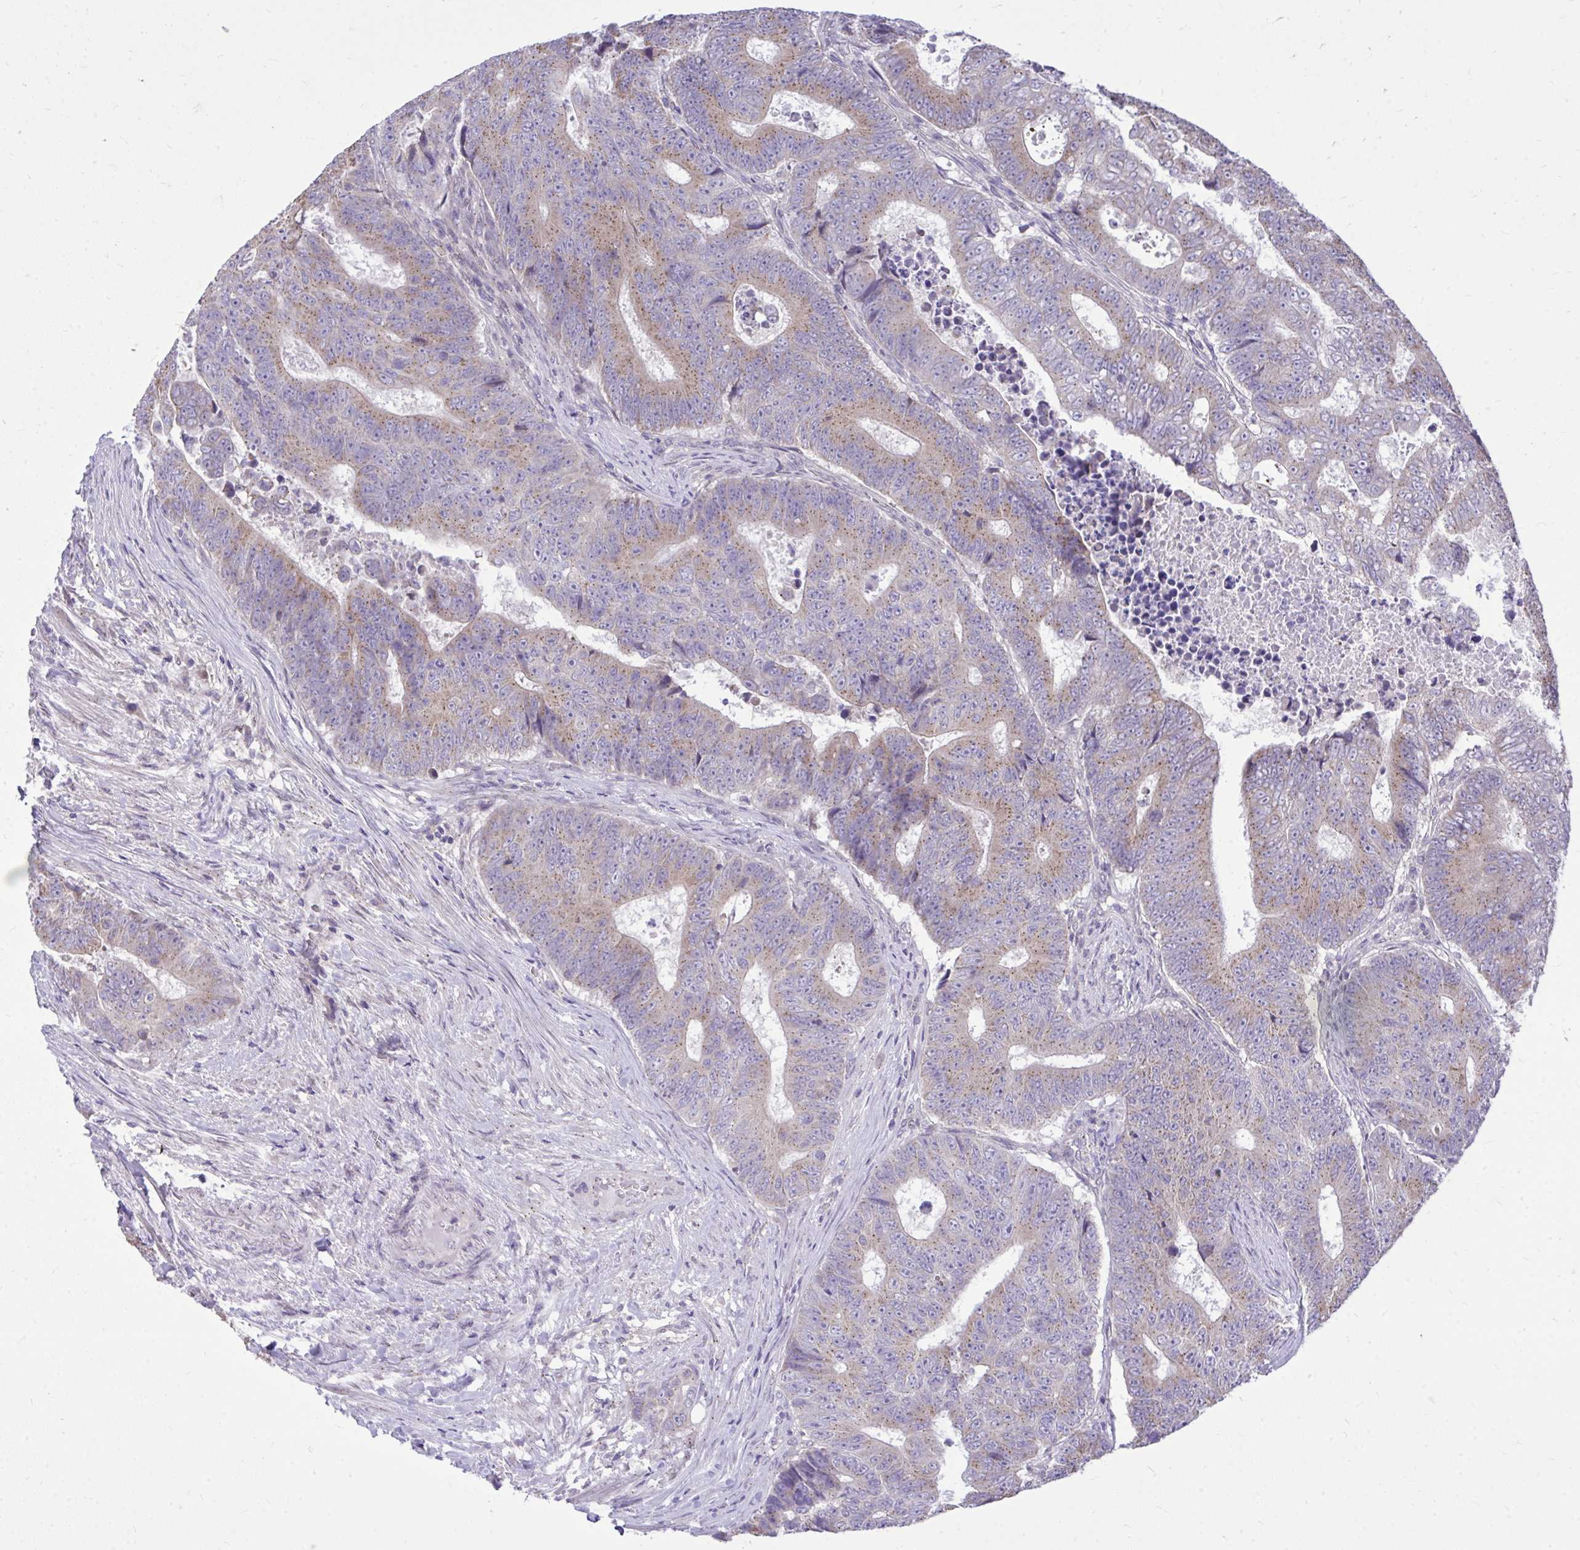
{"staining": {"intensity": "moderate", "quantity": ">75%", "location": "cytoplasmic/membranous"}, "tissue": "colorectal cancer", "cell_type": "Tumor cells", "image_type": "cancer", "snomed": [{"axis": "morphology", "description": "Adenocarcinoma, NOS"}, {"axis": "topography", "description": "Colon"}], "caption": "This is an image of immunohistochemistry (IHC) staining of colorectal cancer (adenocarcinoma), which shows moderate staining in the cytoplasmic/membranous of tumor cells.", "gene": "CEACAM18", "patient": {"sex": "female", "age": 48}}